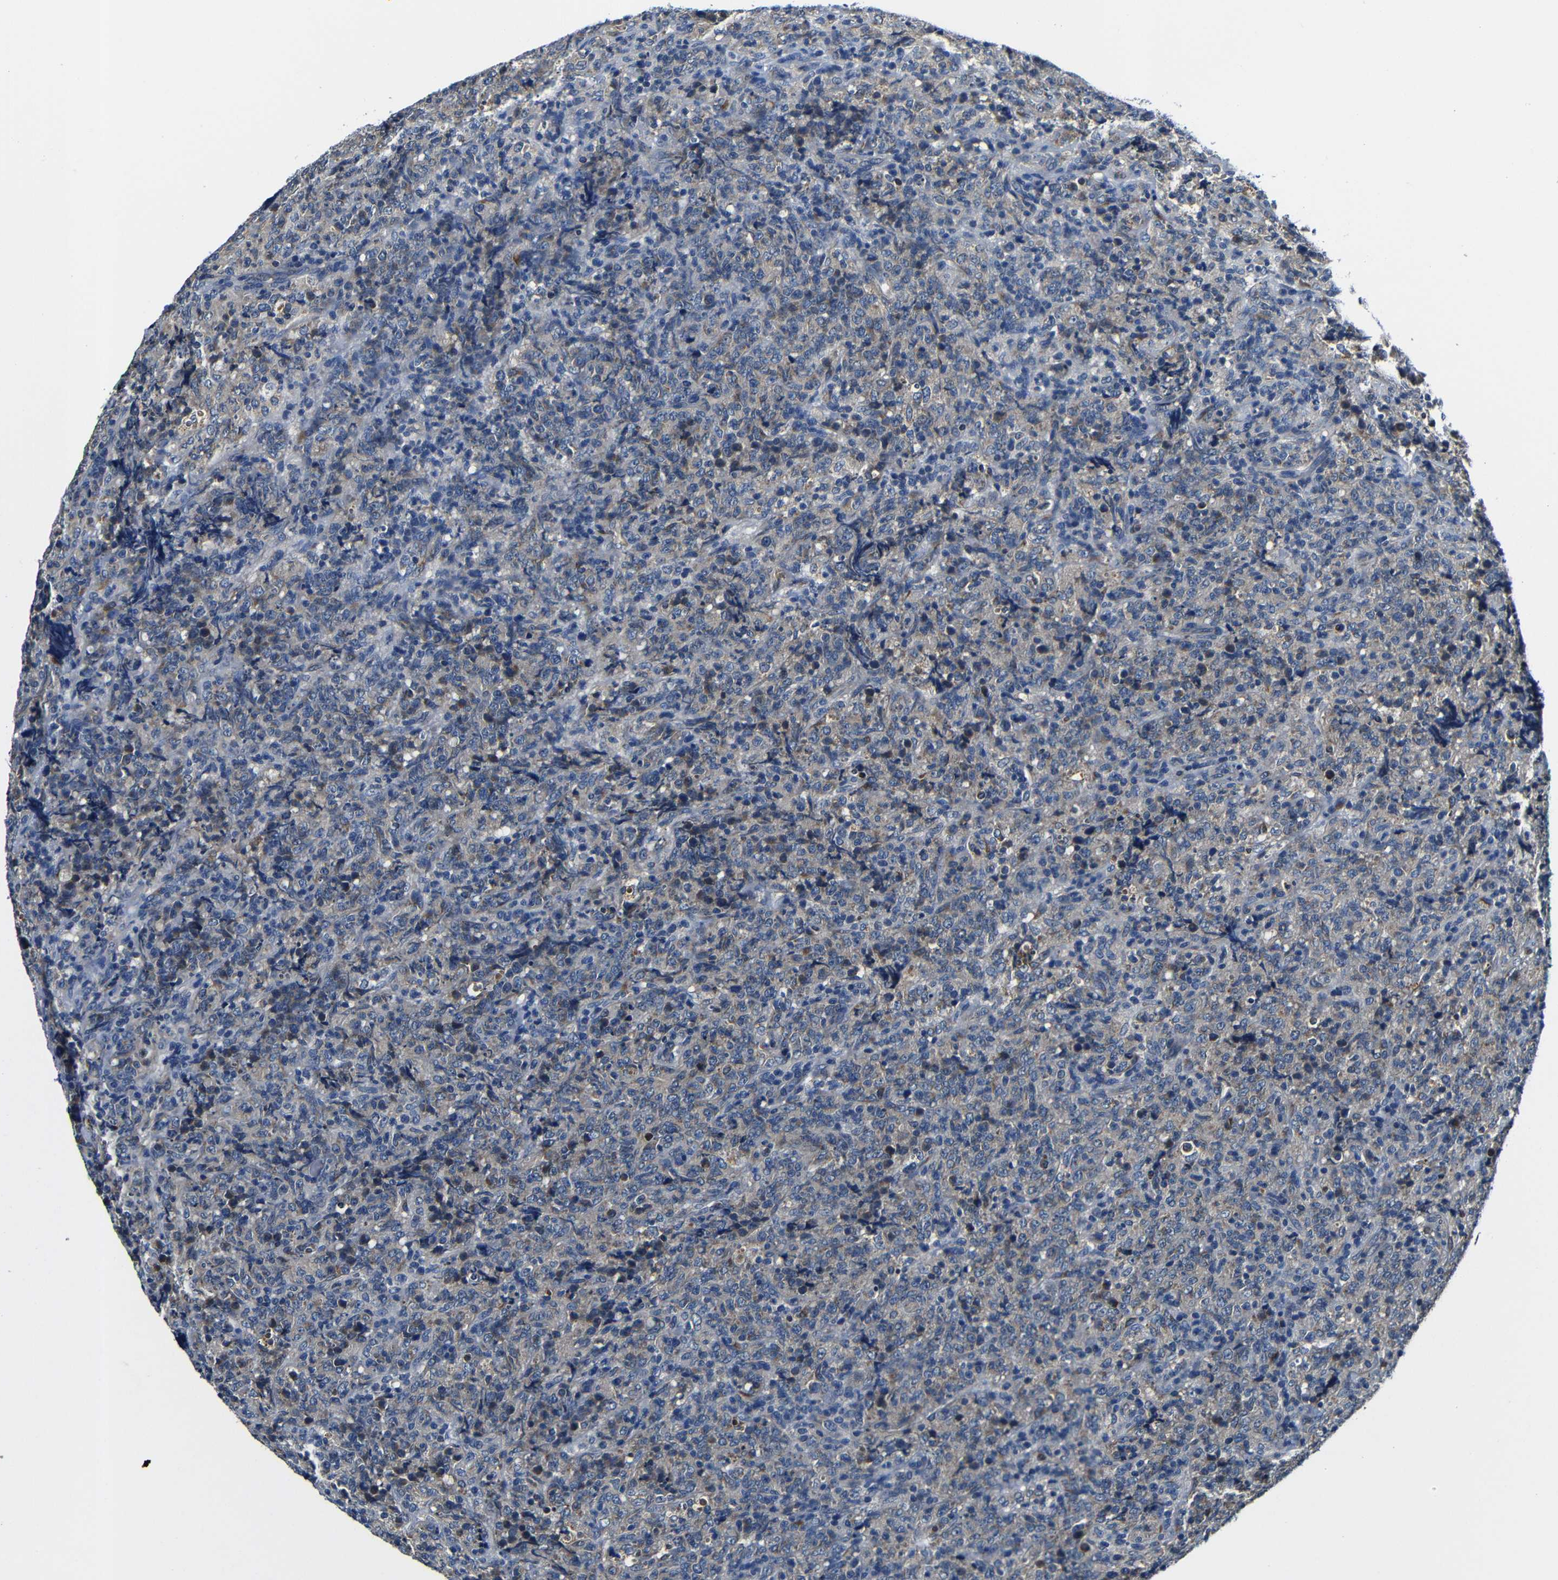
{"staining": {"intensity": "weak", "quantity": "25%-75%", "location": "cytoplasmic/membranous"}, "tissue": "lymphoma", "cell_type": "Tumor cells", "image_type": "cancer", "snomed": [{"axis": "morphology", "description": "Malignant lymphoma, non-Hodgkin's type, High grade"}, {"axis": "topography", "description": "Tonsil"}], "caption": "High-magnification brightfield microscopy of lymphoma stained with DAB (brown) and counterstained with hematoxylin (blue). tumor cells exhibit weak cytoplasmic/membranous positivity is appreciated in about25%-75% of cells.", "gene": "FKBP14", "patient": {"sex": "female", "age": 36}}